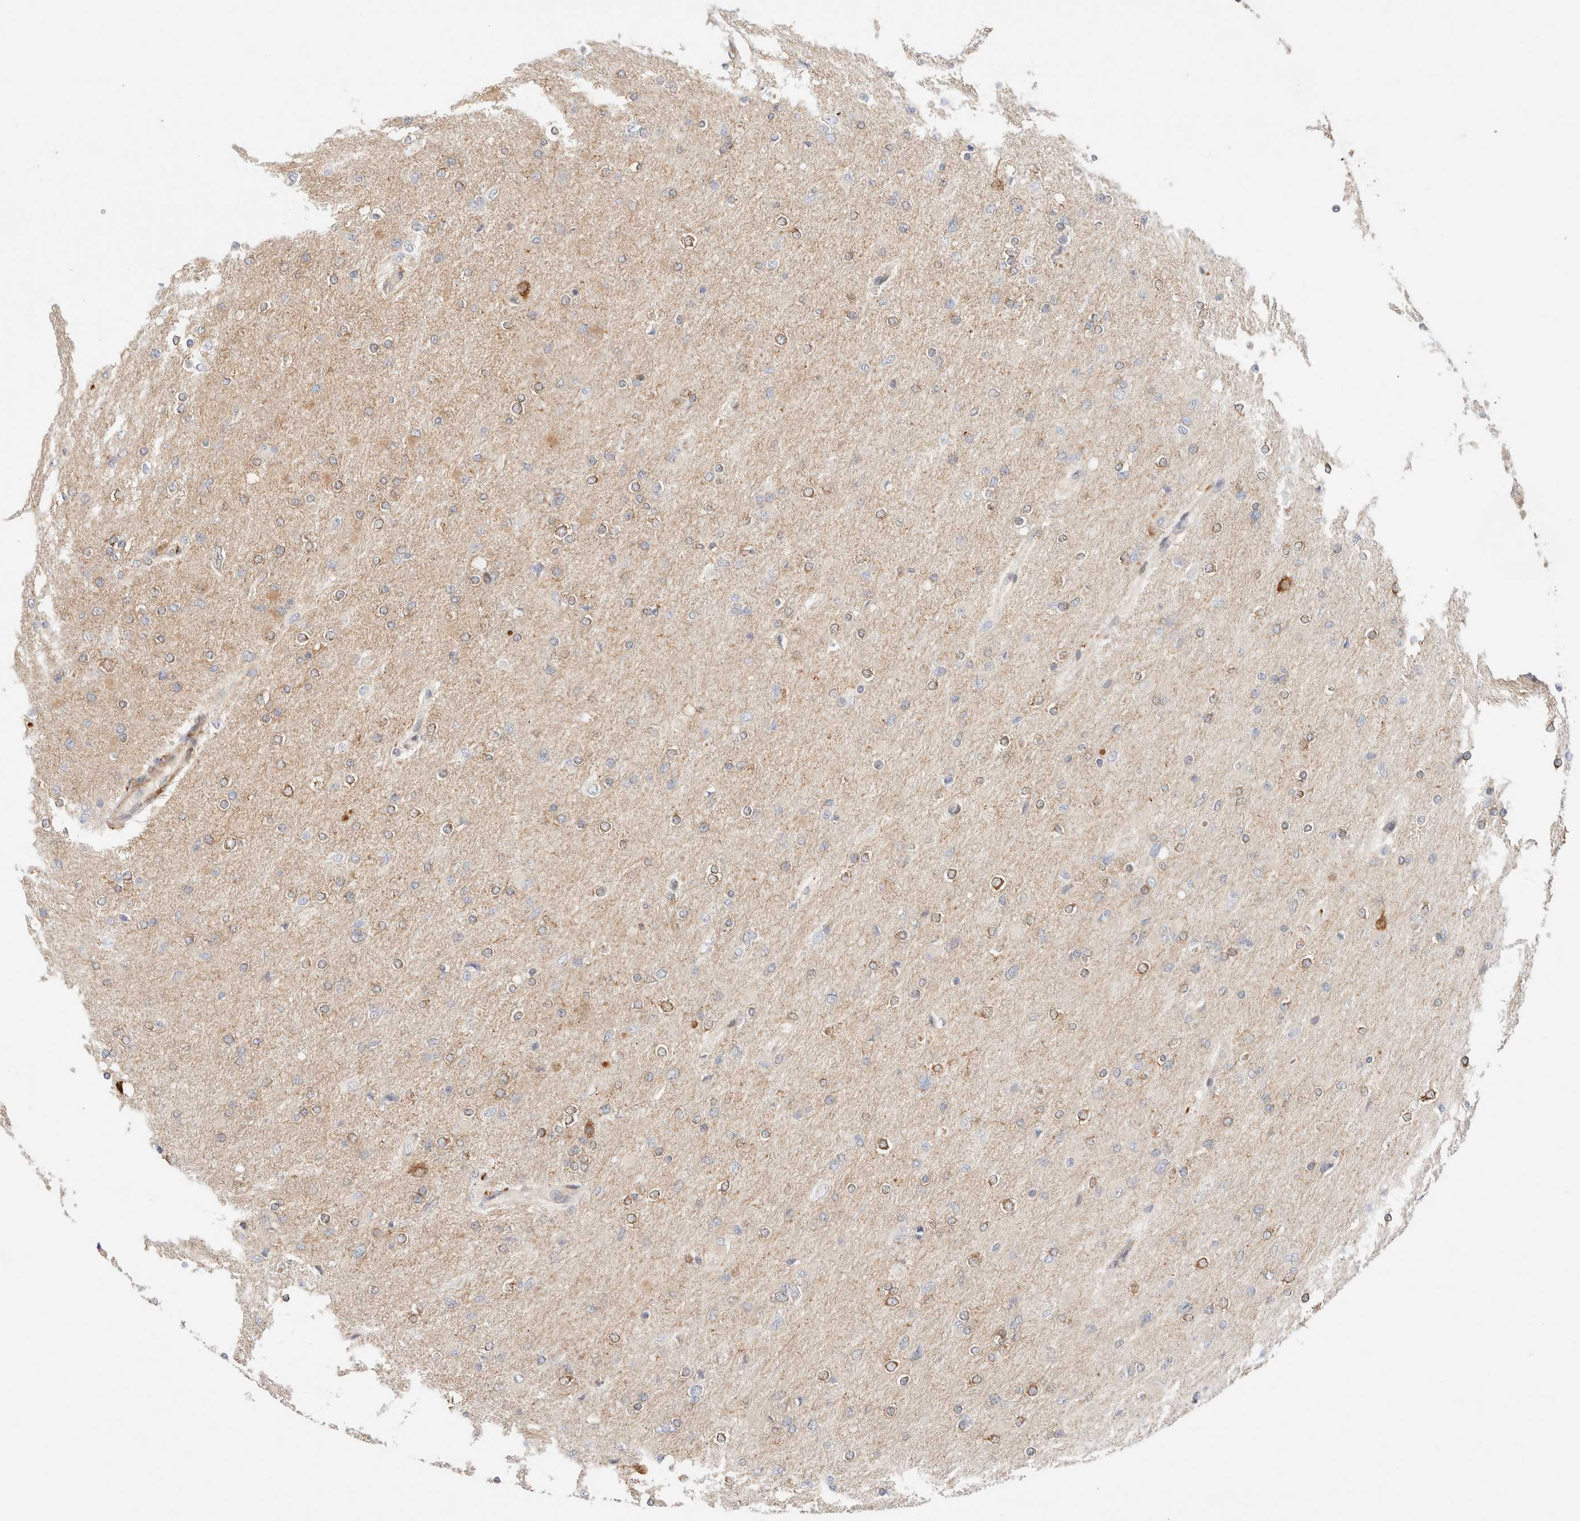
{"staining": {"intensity": "moderate", "quantity": "25%-75%", "location": "cytoplasmic/membranous"}, "tissue": "glioma", "cell_type": "Tumor cells", "image_type": "cancer", "snomed": [{"axis": "morphology", "description": "Glioma, malignant, High grade"}, {"axis": "topography", "description": "Cerebral cortex"}], "caption": "Protein staining of malignant glioma (high-grade) tissue demonstrates moderate cytoplasmic/membranous staining in approximately 25%-75% of tumor cells.", "gene": "RRP15", "patient": {"sex": "female", "age": 36}}